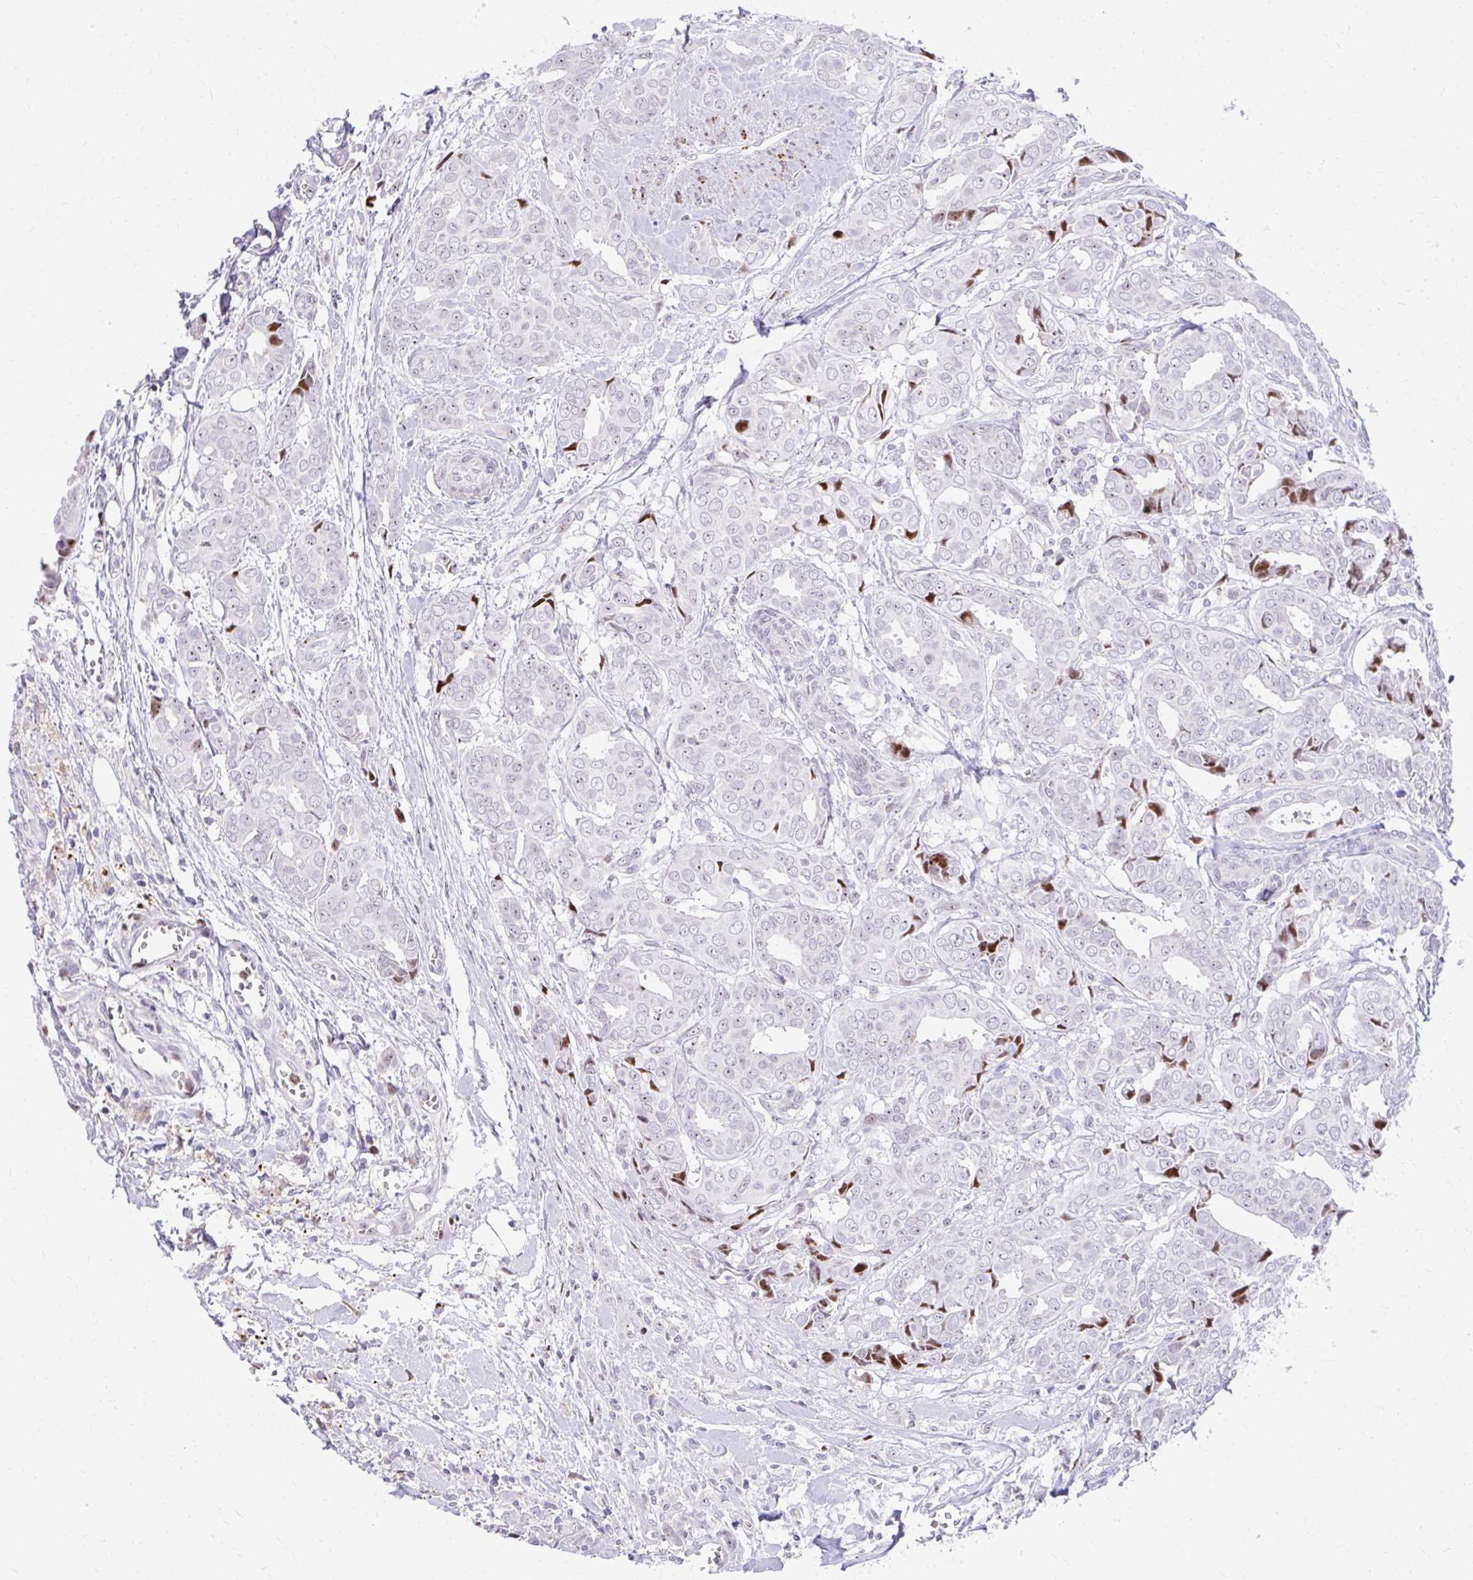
{"staining": {"intensity": "moderate", "quantity": "25%-75%", "location": "nuclear"}, "tissue": "breast cancer", "cell_type": "Tumor cells", "image_type": "cancer", "snomed": [{"axis": "morphology", "description": "Duct carcinoma"}, {"axis": "topography", "description": "Breast"}], "caption": "Tumor cells reveal medium levels of moderate nuclear positivity in approximately 25%-75% of cells in human infiltrating ductal carcinoma (breast).", "gene": "DLX4", "patient": {"sex": "female", "age": 45}}